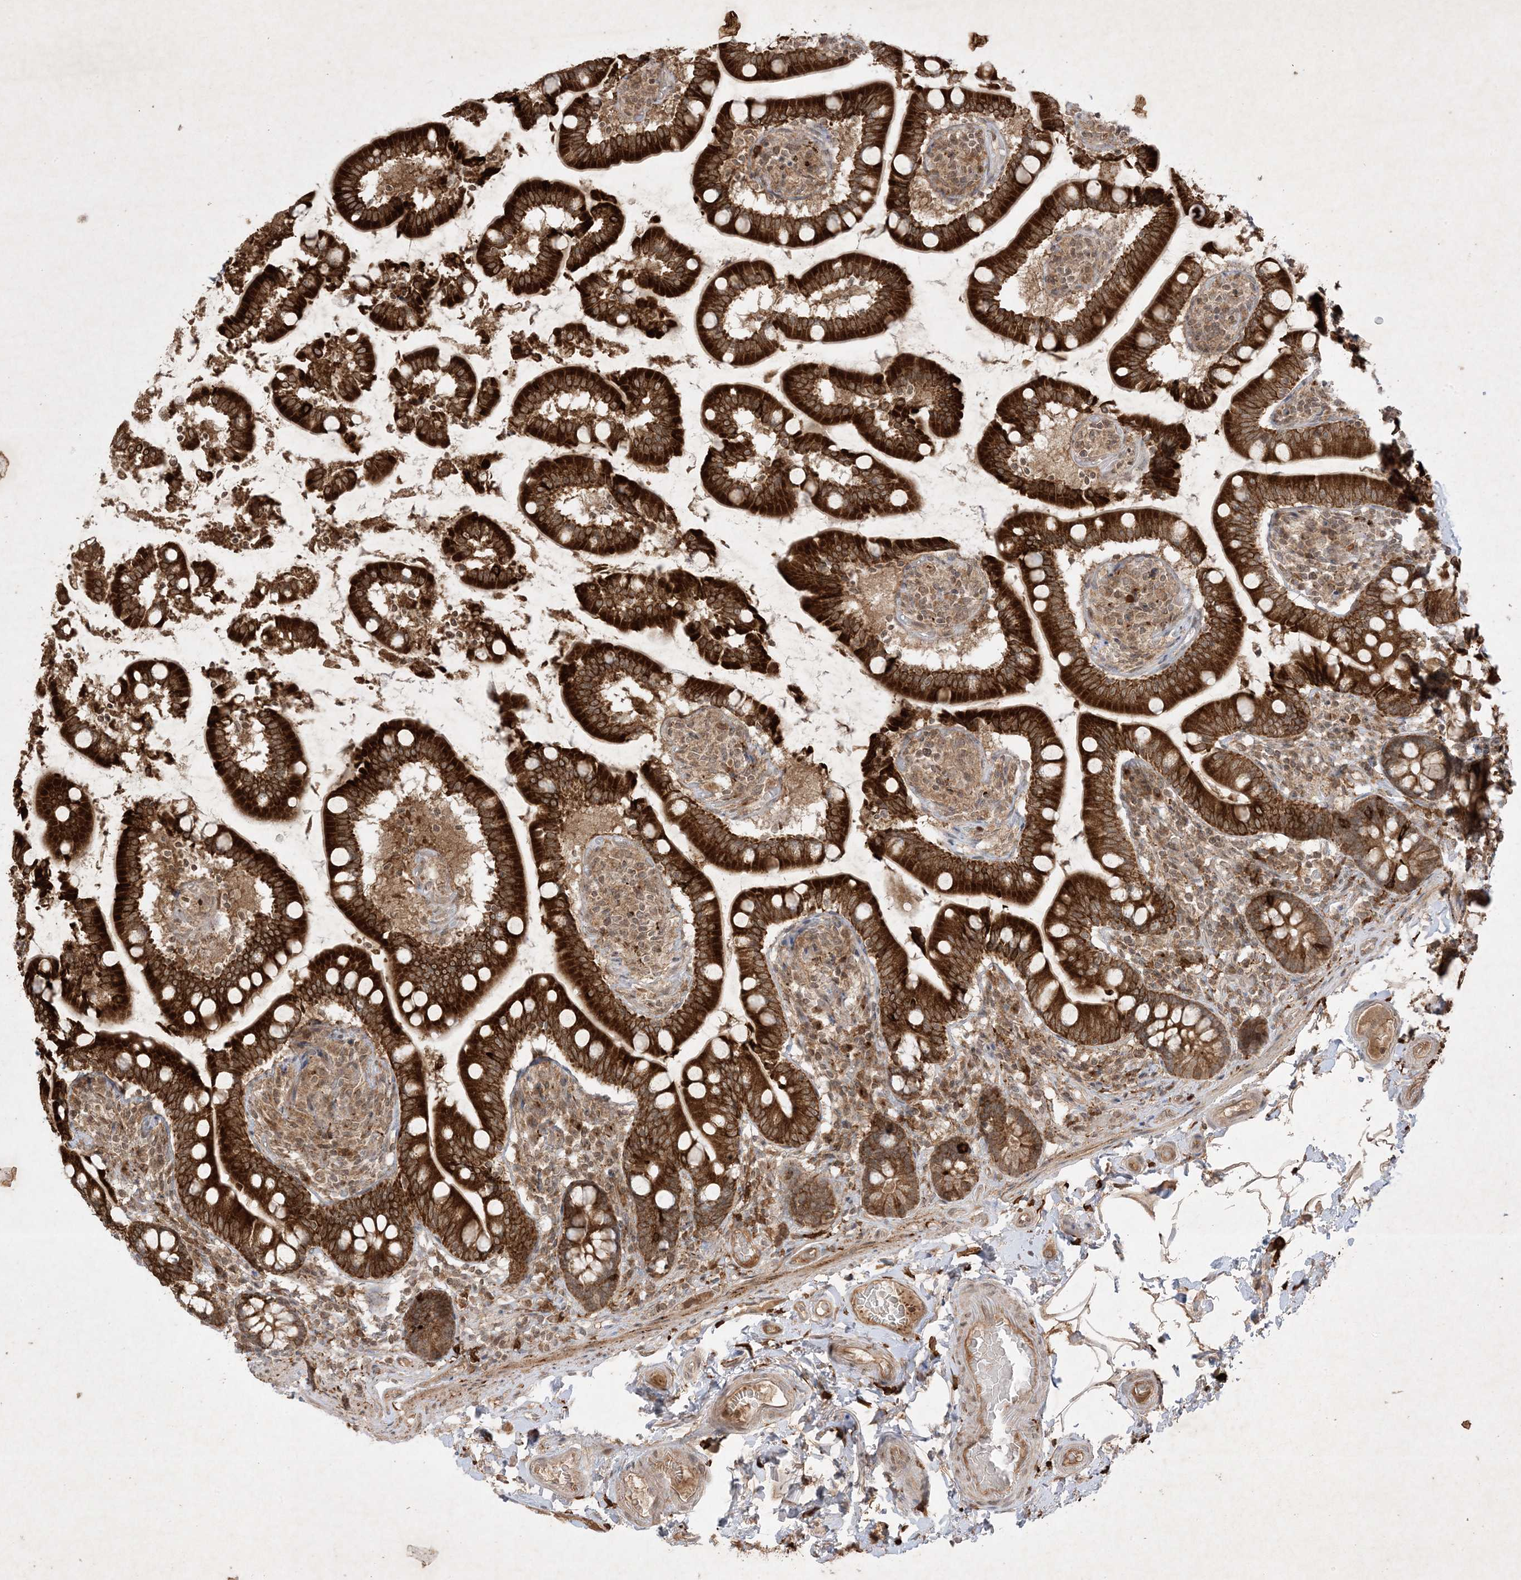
{"staining": {"intensity": "strong", "quantity": ">75%", "location": "cytoplasmic/membranous"}, "tissue": "small intestine", "cell_type": "Glandular cells", "image_type": "normal", "snomed": [{"axis": "morphology", "description": "Normal tissue, NOS"}, {"axis": "topography", "description": "Small intestine"}], "caption": "Immunohistochemistry (IHC) micrograph of normal small intestine stained for a protein (brown), which shows high levels of strong cytoplasmic/membranous positivity in about >75% of glandular cells.", "gene": "PTK6", "patient": {"sex": "female", "age": 64}}